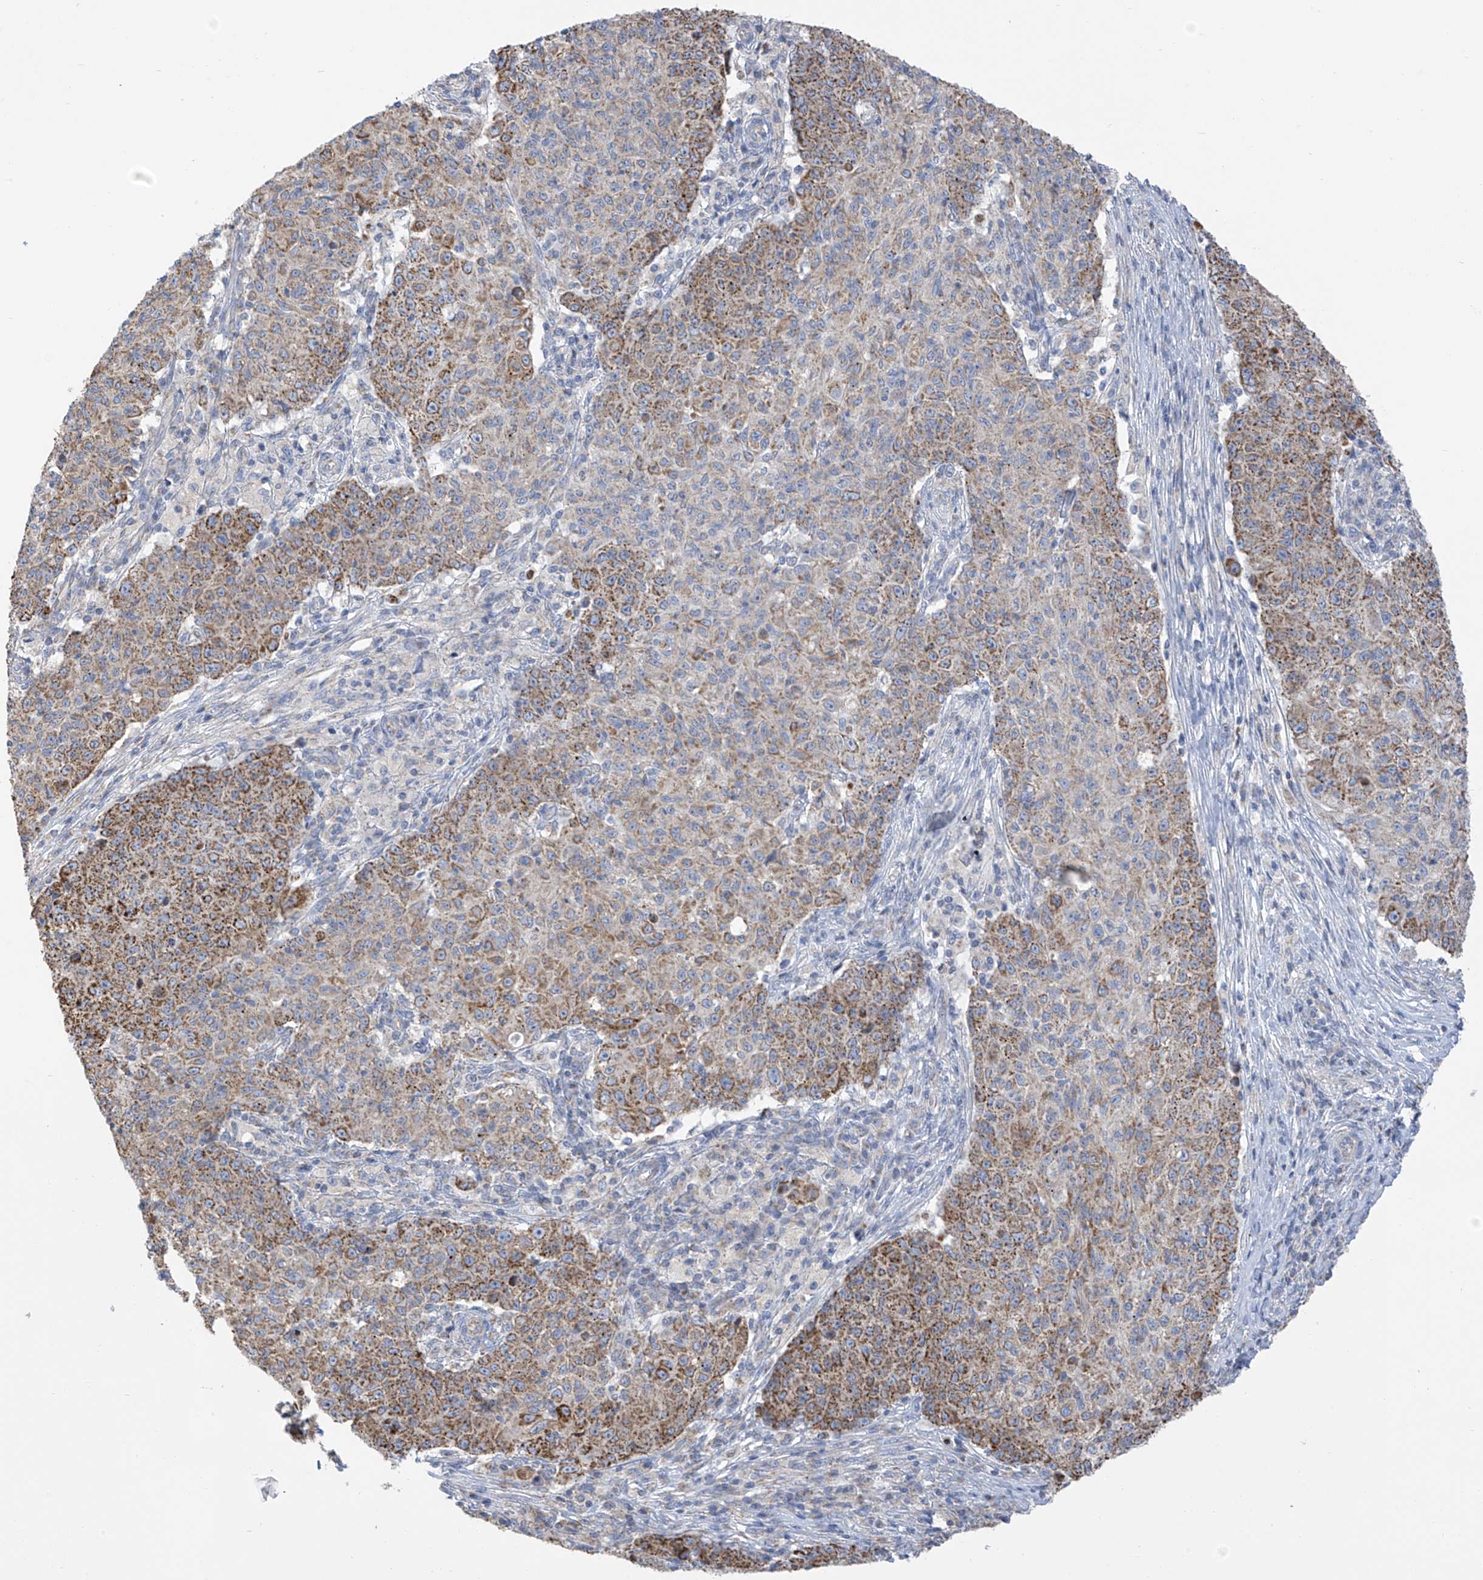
{"staining": {"intensity": "moderate", "quantity": "25%-75%", "location": "cytoplasmic/membranous"}, "tissue": "ovarian cancer", "cell_type": "Tumor cells", "image_type": "cancer", "snomed": [{"axis": "morphology", "description": "Carcinoma, endometroid"}, {"axis": "topography", "description": "Ovary"}], "caption": "Ovarian endometroid carcinoma tissue shows moderate cytoplasmic/membranous staining in approximately 25%-75% of tumor cells, visualized by immunohistochemistry. The staining is performed using DAB (3,3'-diaminobenzidine) brown chromogen to label protein expression. The nuclei are counter-stained blue using hematoxylin.", "gene": "PNPT1", "patient": {"sex": "female", "age": 42}}